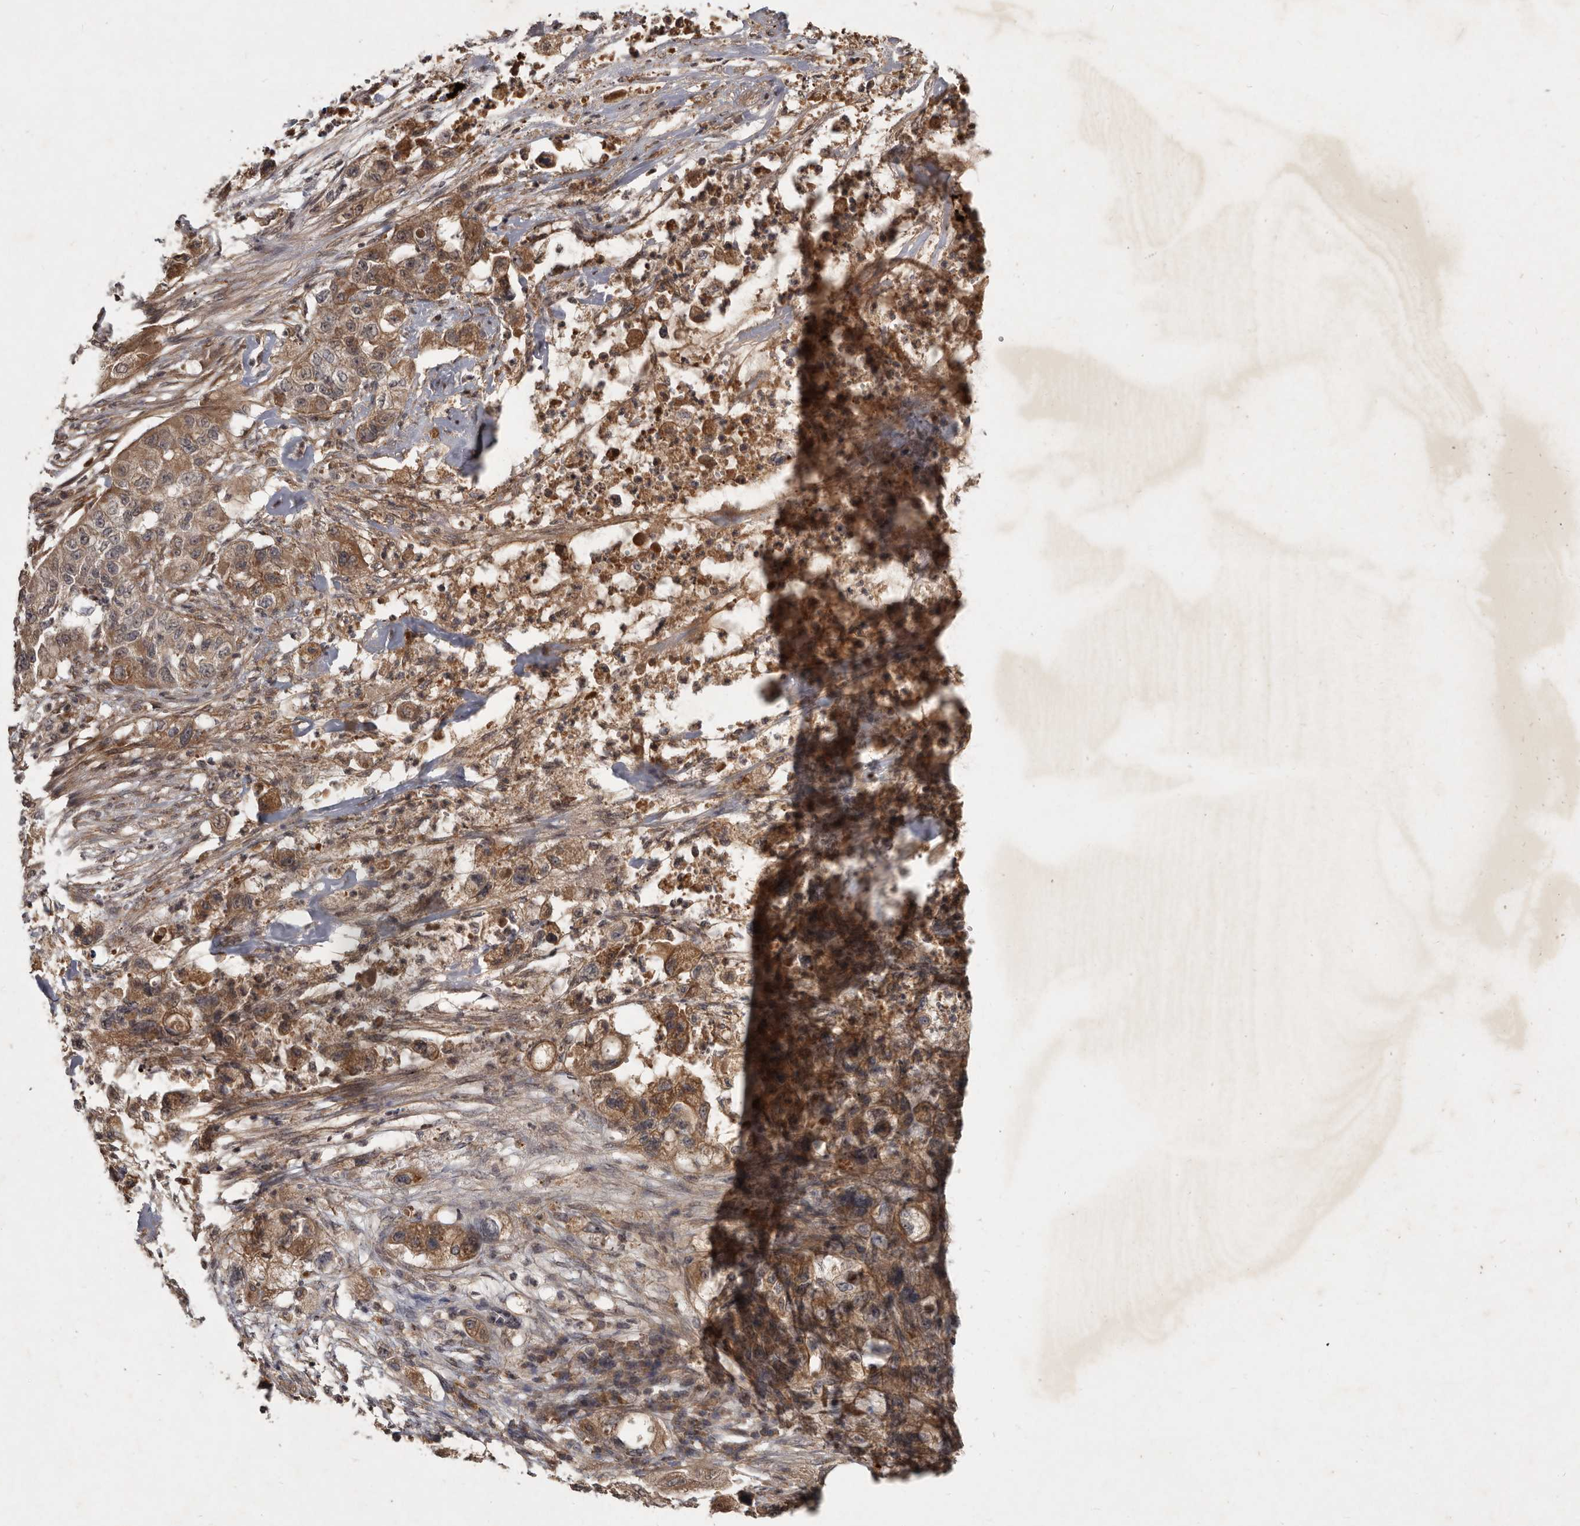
{"staining": {"intensity": "moderate", "quantity": ">75%", "location": "cytoplasmic/membranous"}, "tissue": "pancreatic cancer", "cell_type": "Tumor cells", "image_type": "cancer", "snomed": [{"axis": "morphology", "description": "Adenocarcinoma, NOS"}, {"axis": "topography", "description": "Pancreas"}], "caption": "High-magnification brightfield microscopy of adenocarcinoma (pancreatic) stained with DAB (brown) and counterstained with hematoxylin (blue). tumor cells exhibit moderate cytoplasmic/membranous staining is identified in approximately>75% of cells.", "gene": "DNAJC28", "patient": {"sex": "female", "age": 78}}